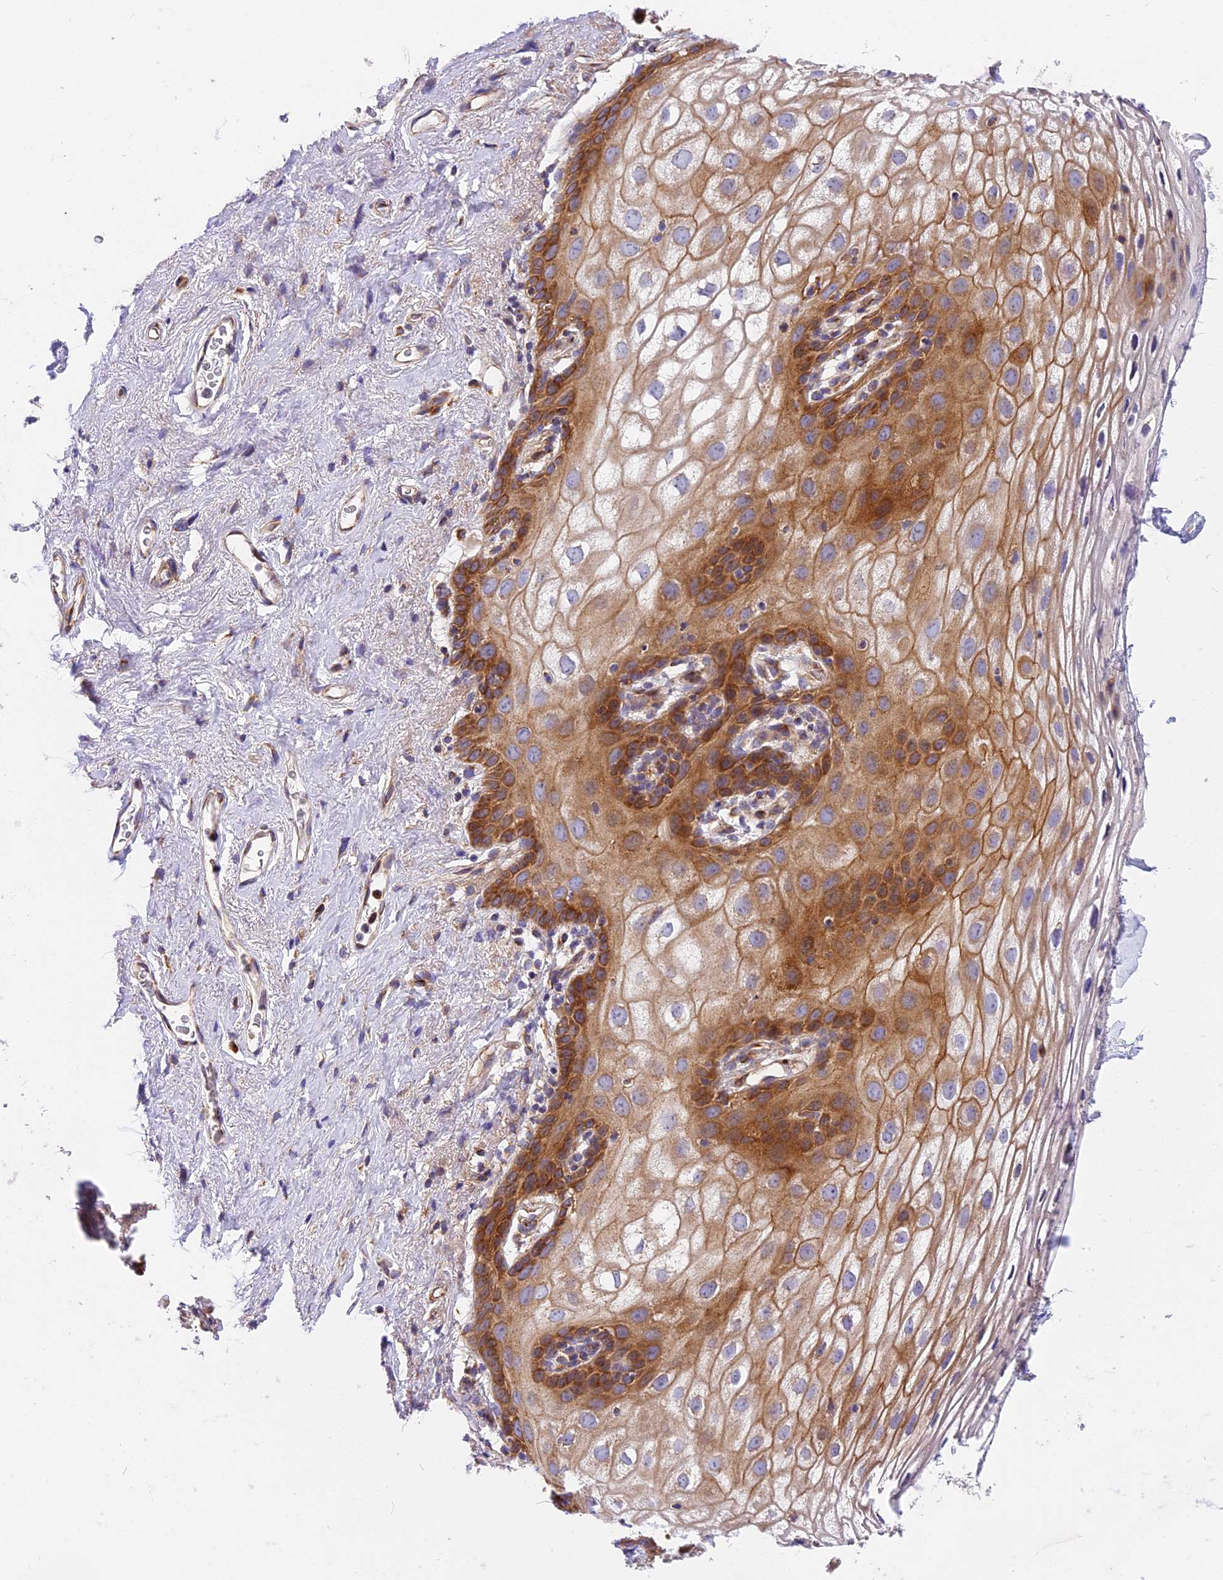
{"staining": {"intensity": "moderate", "quantity": ">75%", "location": "cytoplasmic/membranous"}, "tissue": "vagina", "cell_type": "Squamous epithelial cells", "image_type": "normal", "snomed": [{"axis": "morphology", "description": "Normal tissue, NOS"}, {"axis": "topography", "description": "Vagina"}, {"axis": "topography", "description": "Peripheral nerve tissue"}], "caption": "A medium amount of moderate cytoplasmic/membranous positivity is identified in about >75% of squamous epithelial cells in benign vagina. (DAB (3,3'-diaminobenzidine) = brown stain, brightfield microscopy at high magnification).", "gene": "MRAS", "patient": {"sex": "female", "age": 71}}